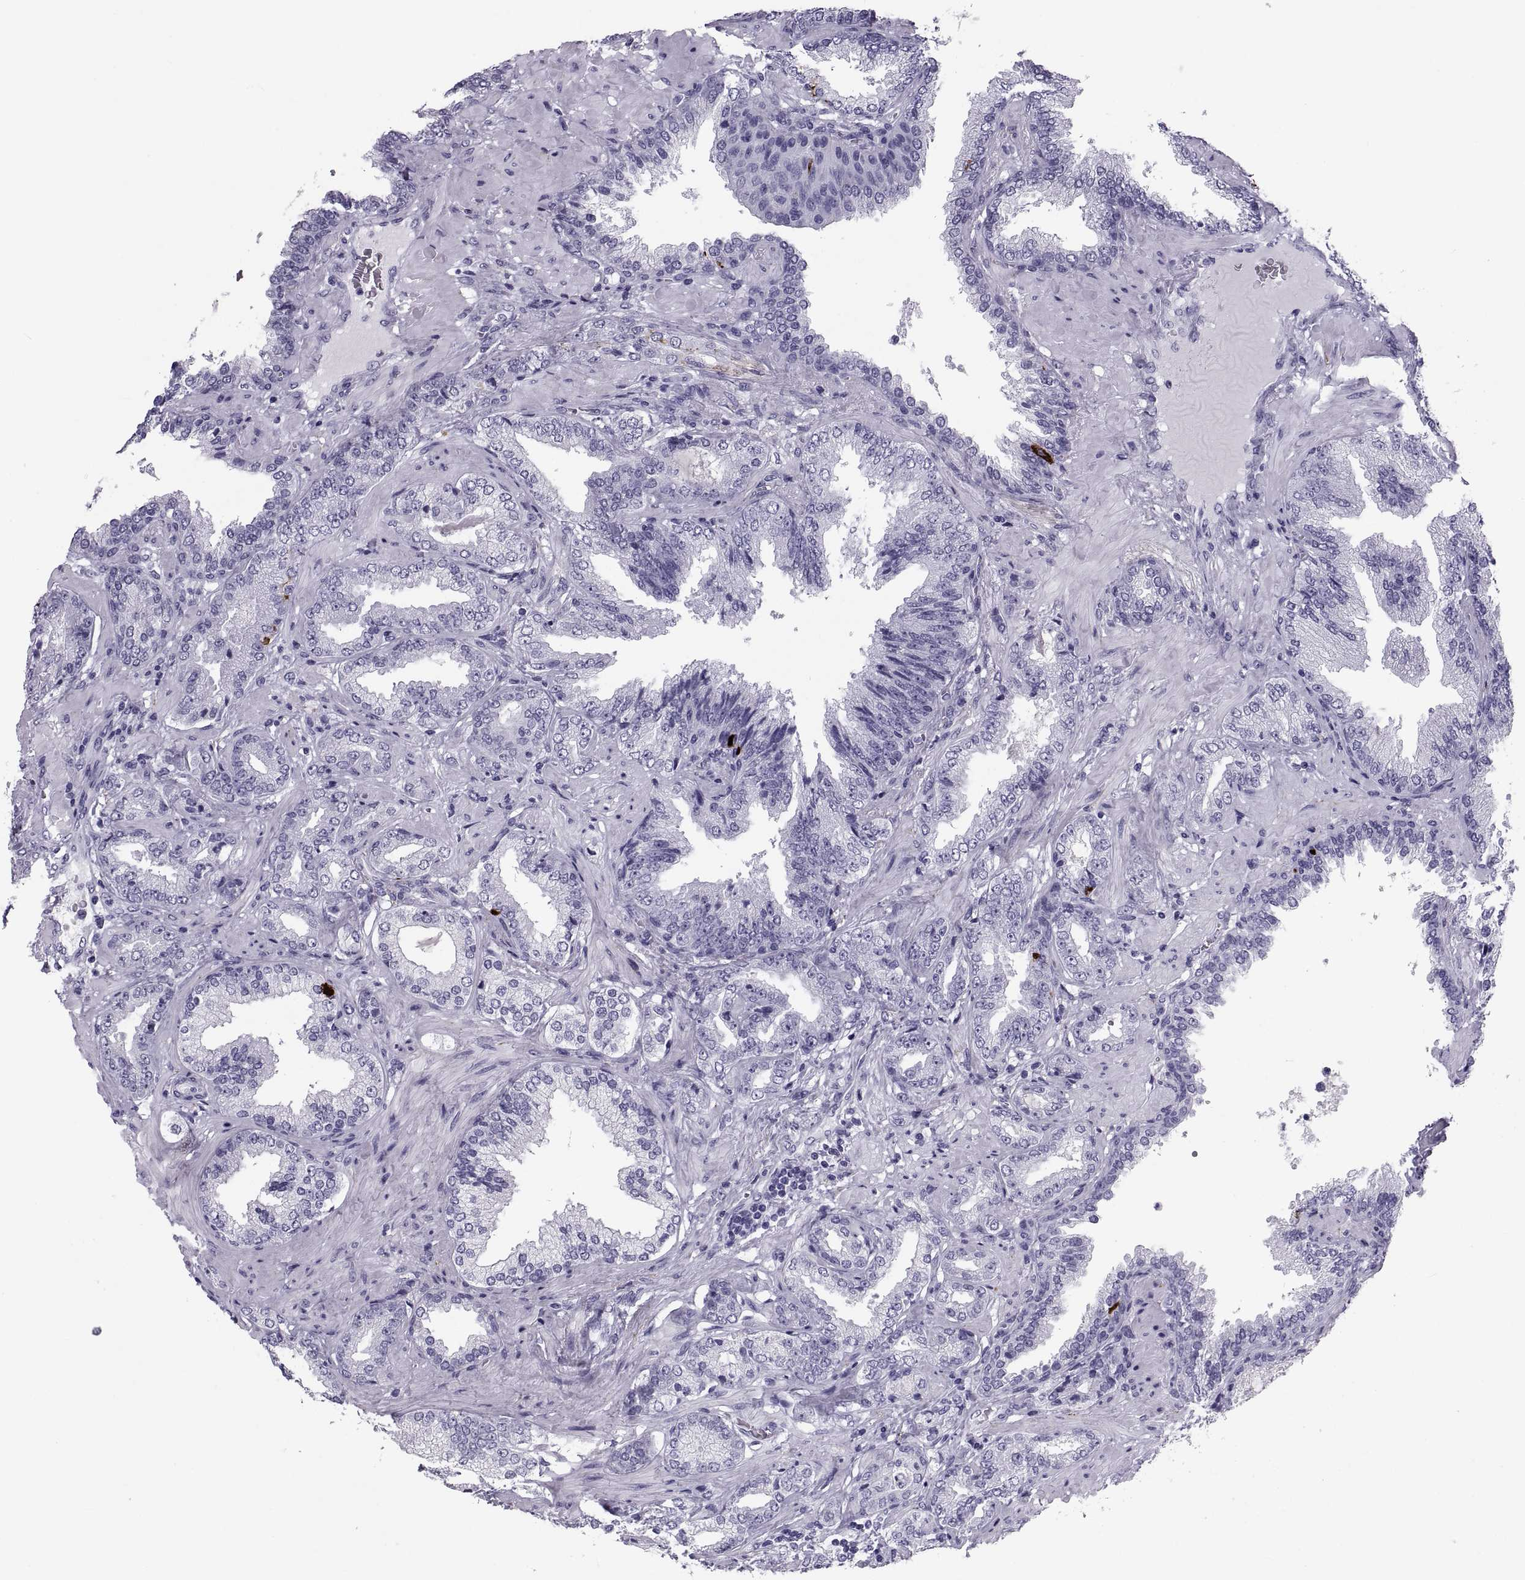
{"staining": {"intensity": "negative", "quantity": "none", "location": "none"}, "tissue": "prostate cancer", "cell_type": "Tumor cells", "image_type": "cancer", "snomed": [{"axis": "morphology", "description": "Adenocarcinoma, Low grade"}, {"axis": "topography", "description": "Prostate"}], "caption": "Prostate cancer (low-grade adenocarcinoma) was stained to show a protein in brown. There is no significant positivity in tumor cells.", "gene": "DEFB129", "patient": {"sex": "male", "age": 68}}